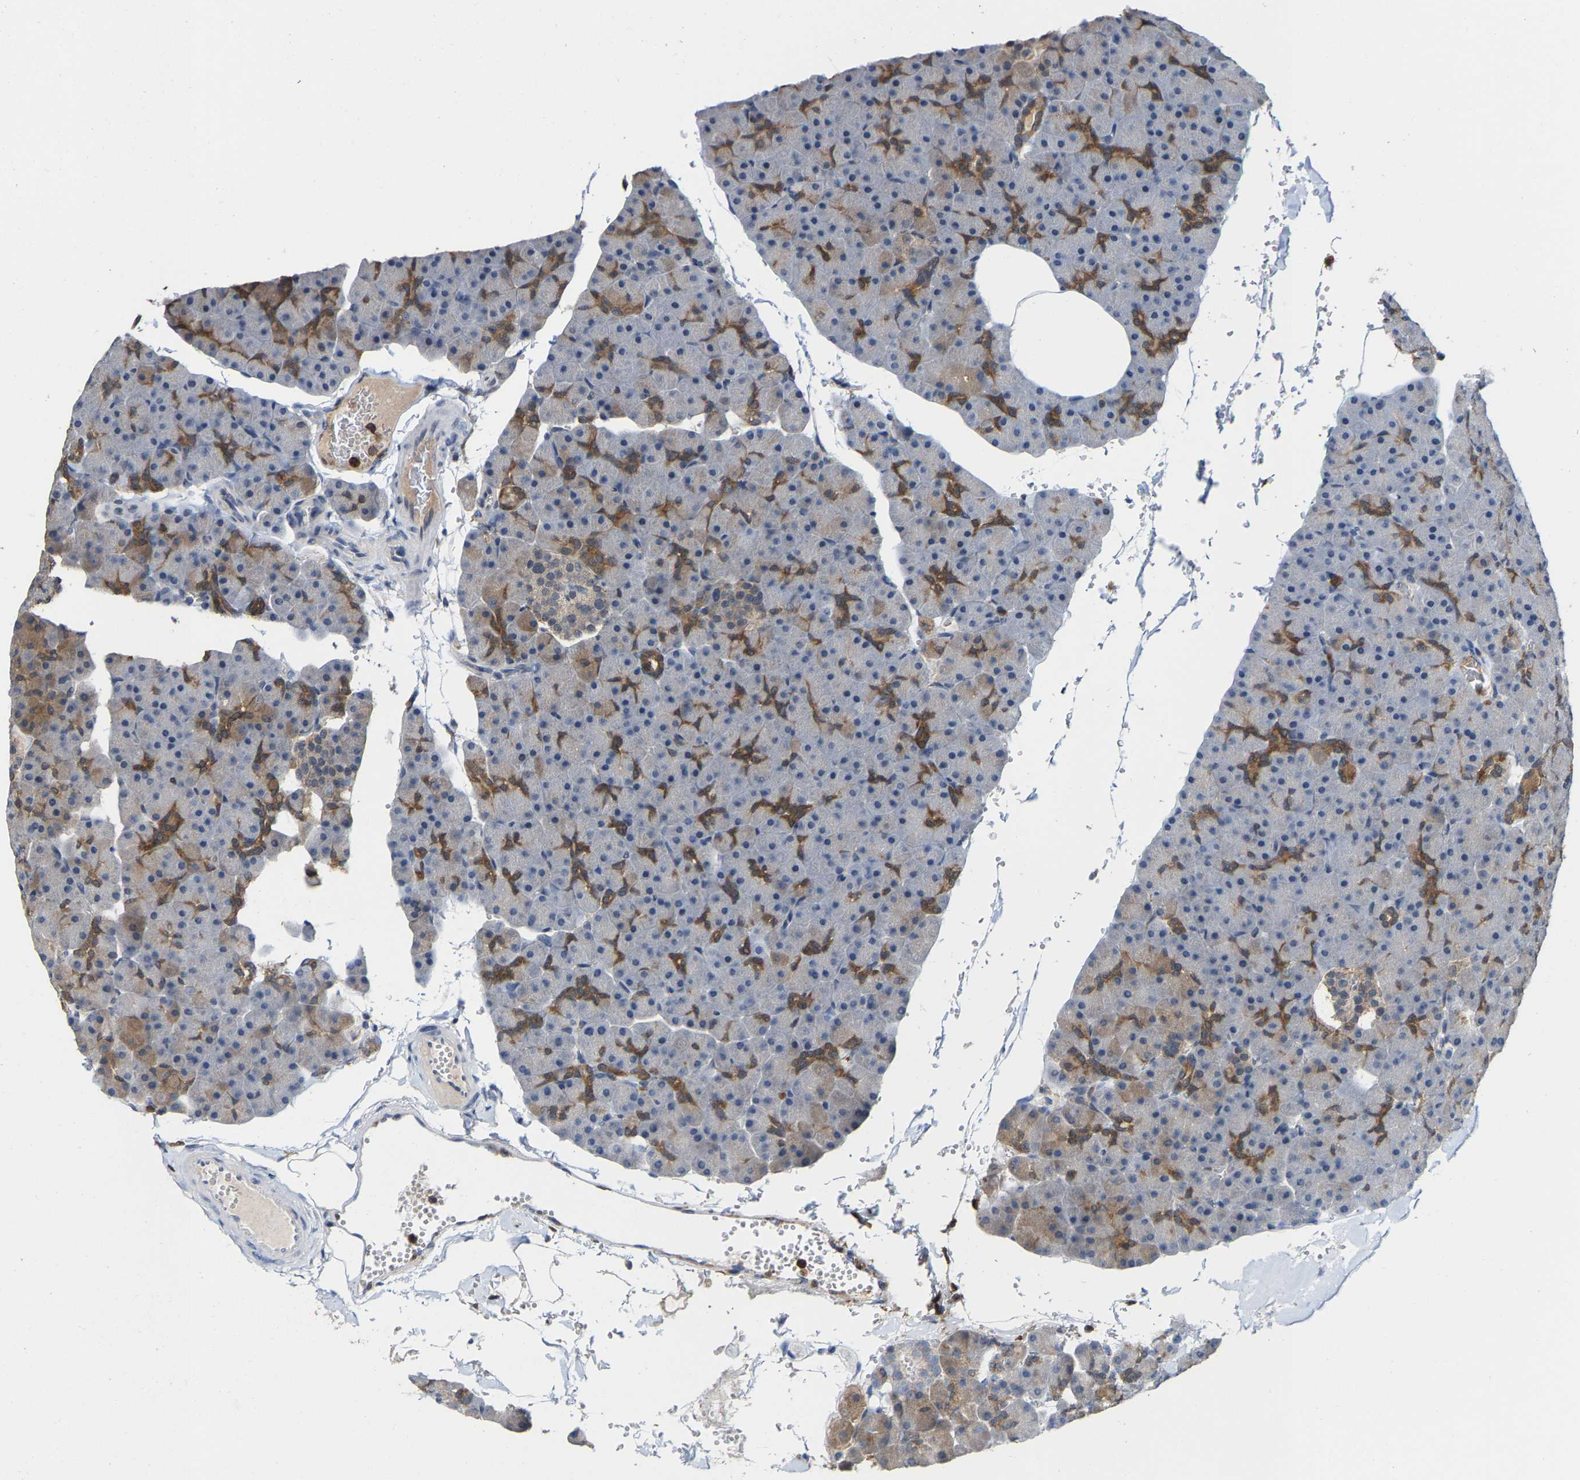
{"staining": {"intensity": "moderate", "quantity": "<25%", "location": "cytoplasmic/membranous"}, "tissue": "pancreas", "cell_type": "Exocrine glandular cells", "image_type": "normal", "snomed": [{"axis": "morphology", "description": "Normal tissue, NOS"}, {"axis": "topography", "description": "Pancreas"}], "caption": "Exocrine glandular cells demonstrate moderate cytoplasmic/membranous staining in approximately <25% of cells in unremarkable pancreas.", "gene": "FGD3", "patient": {"sex": "male", "age": 35}}